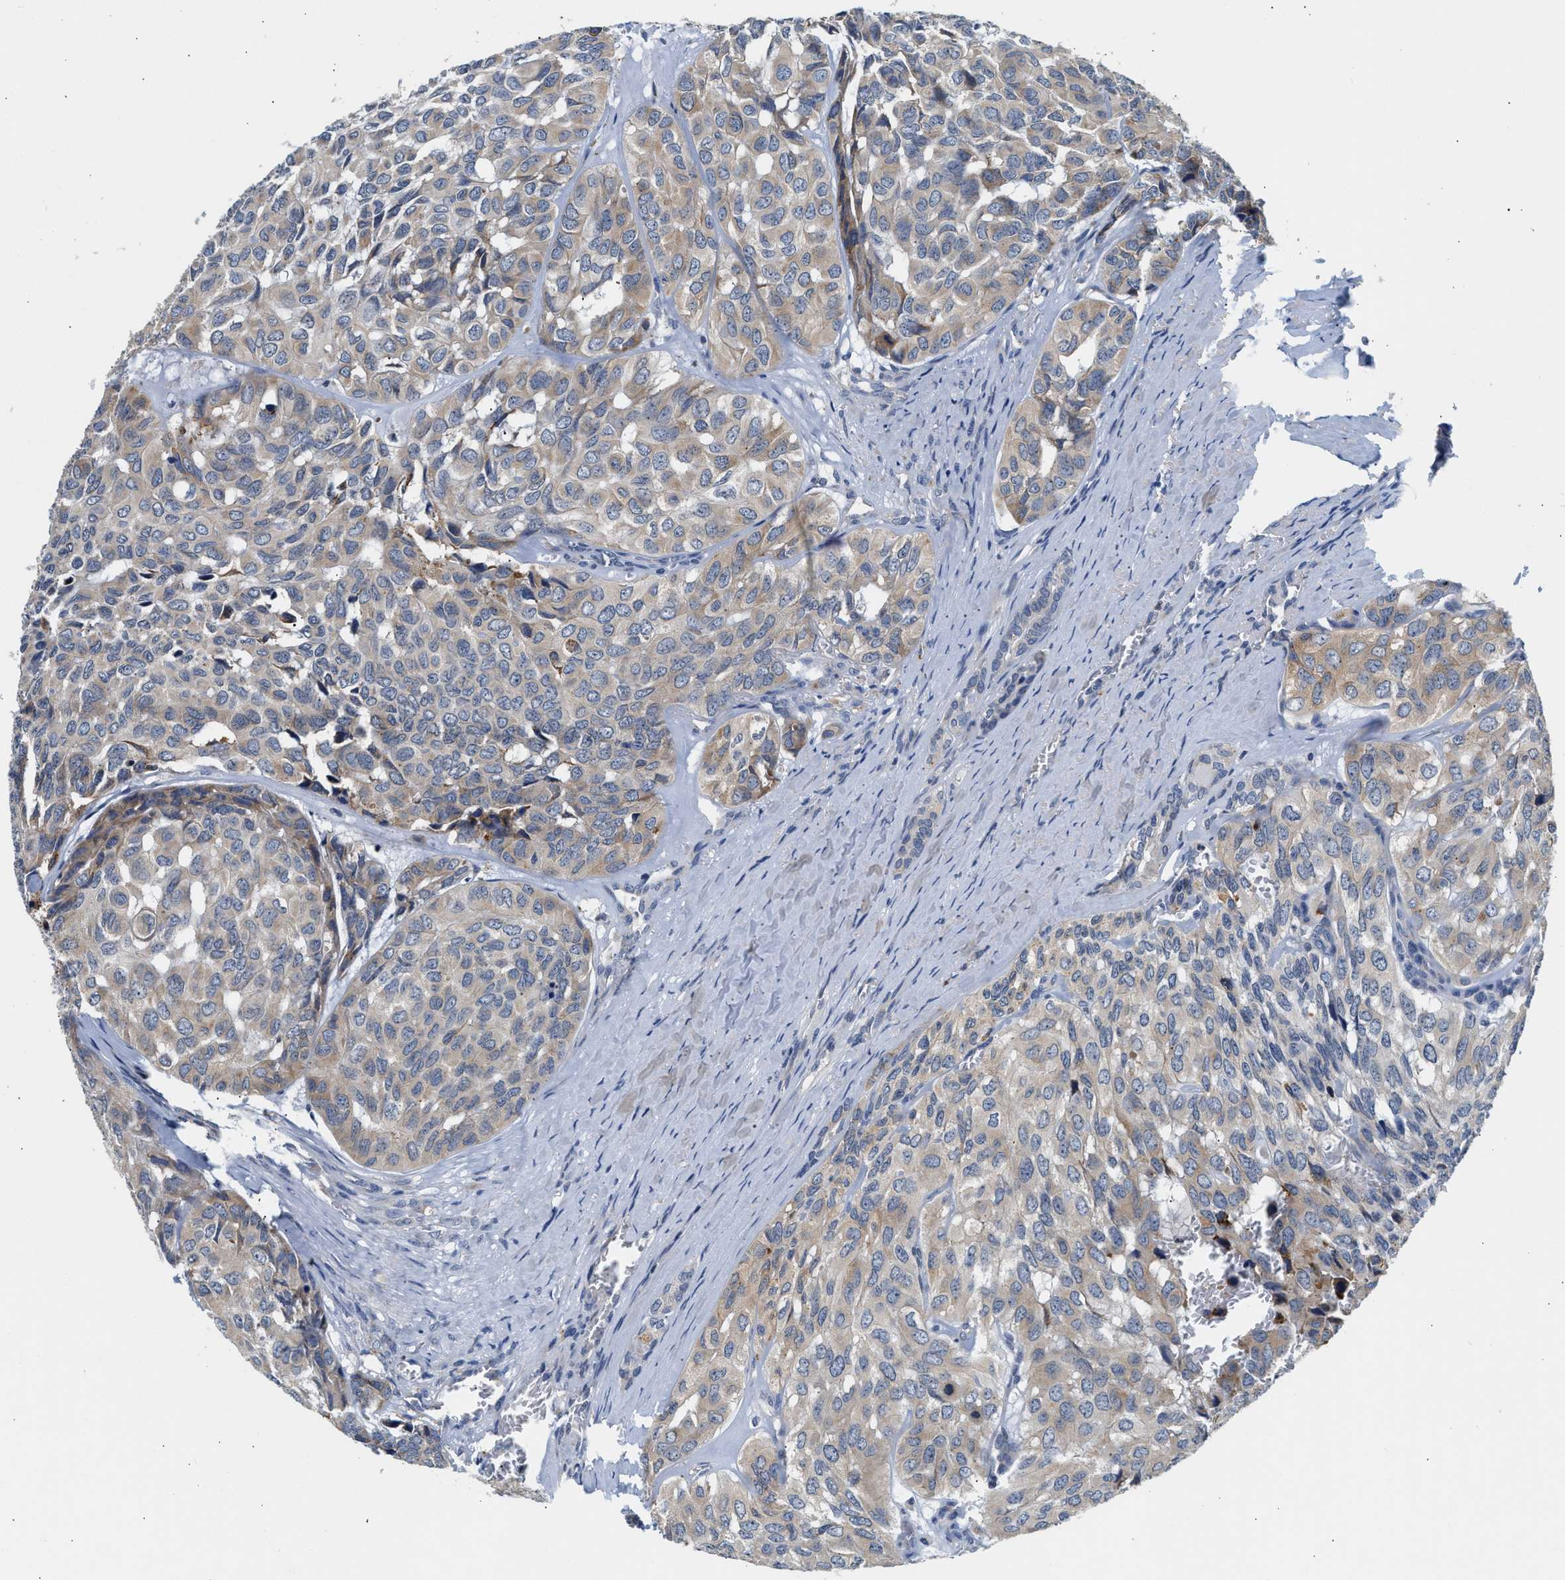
{"staining": {"intensity": "weak", "quantity": ">75%", "location": "cytoplasmic/membranous"}, "tissue": "head and neck cancer", "cell_type": "Tumor cells", "image_type": "cancer", "snomed": [{"axis": "morphology", "description": "Adenocarcinoma, NOS"}, {"axis": "topography", "description": "Salivary gland, NOS"}, {"axis": "topography", "description": "Head-Neck"}], "caption": "Human adenocarcinoma (head and neck) stained with a protein marker exhibits weak staining in tumor cells.", "gene": "PPM1L", "patient": {"sex": "female", "age": 76}}